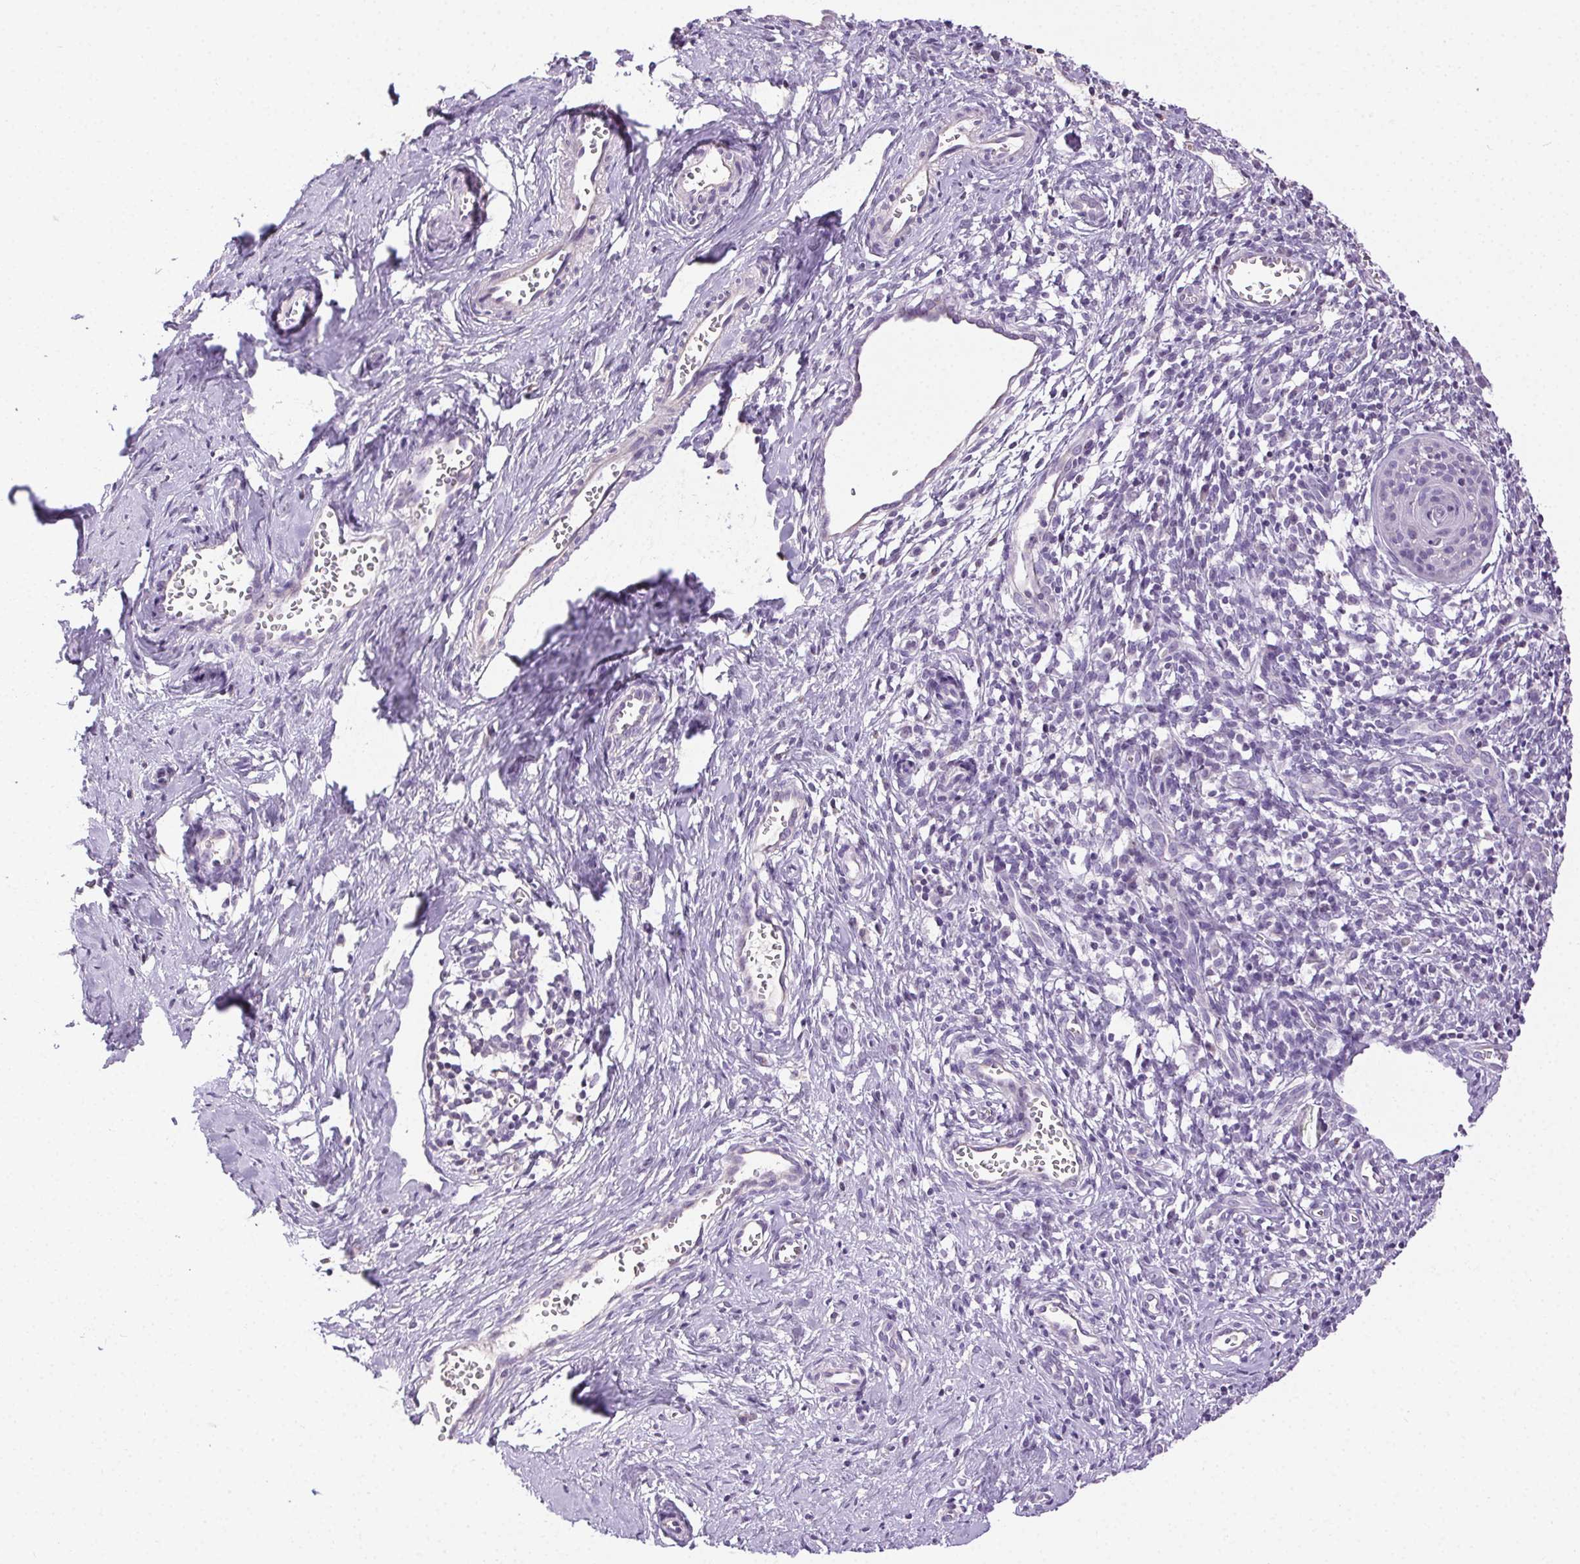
{"staining": {"intensity": "negative", "quantity": "none", "location": "none"}, "tissue": "cervical cancer", "cell_type": "Tumor cells", "image_type": "cancer", "snomed": [{"axis": "morphology", "description": "Squamous cell carcinoma, NOS"}, {"axis": "topography", "description": "Cervix"}], "caption": "Human cervical cancer stained for a protein using immunohistochemistry (IHC) reveals no expression in tumor cells.", "gene": "SYCE2", "patient": {"sex": "female", "age": 52}}